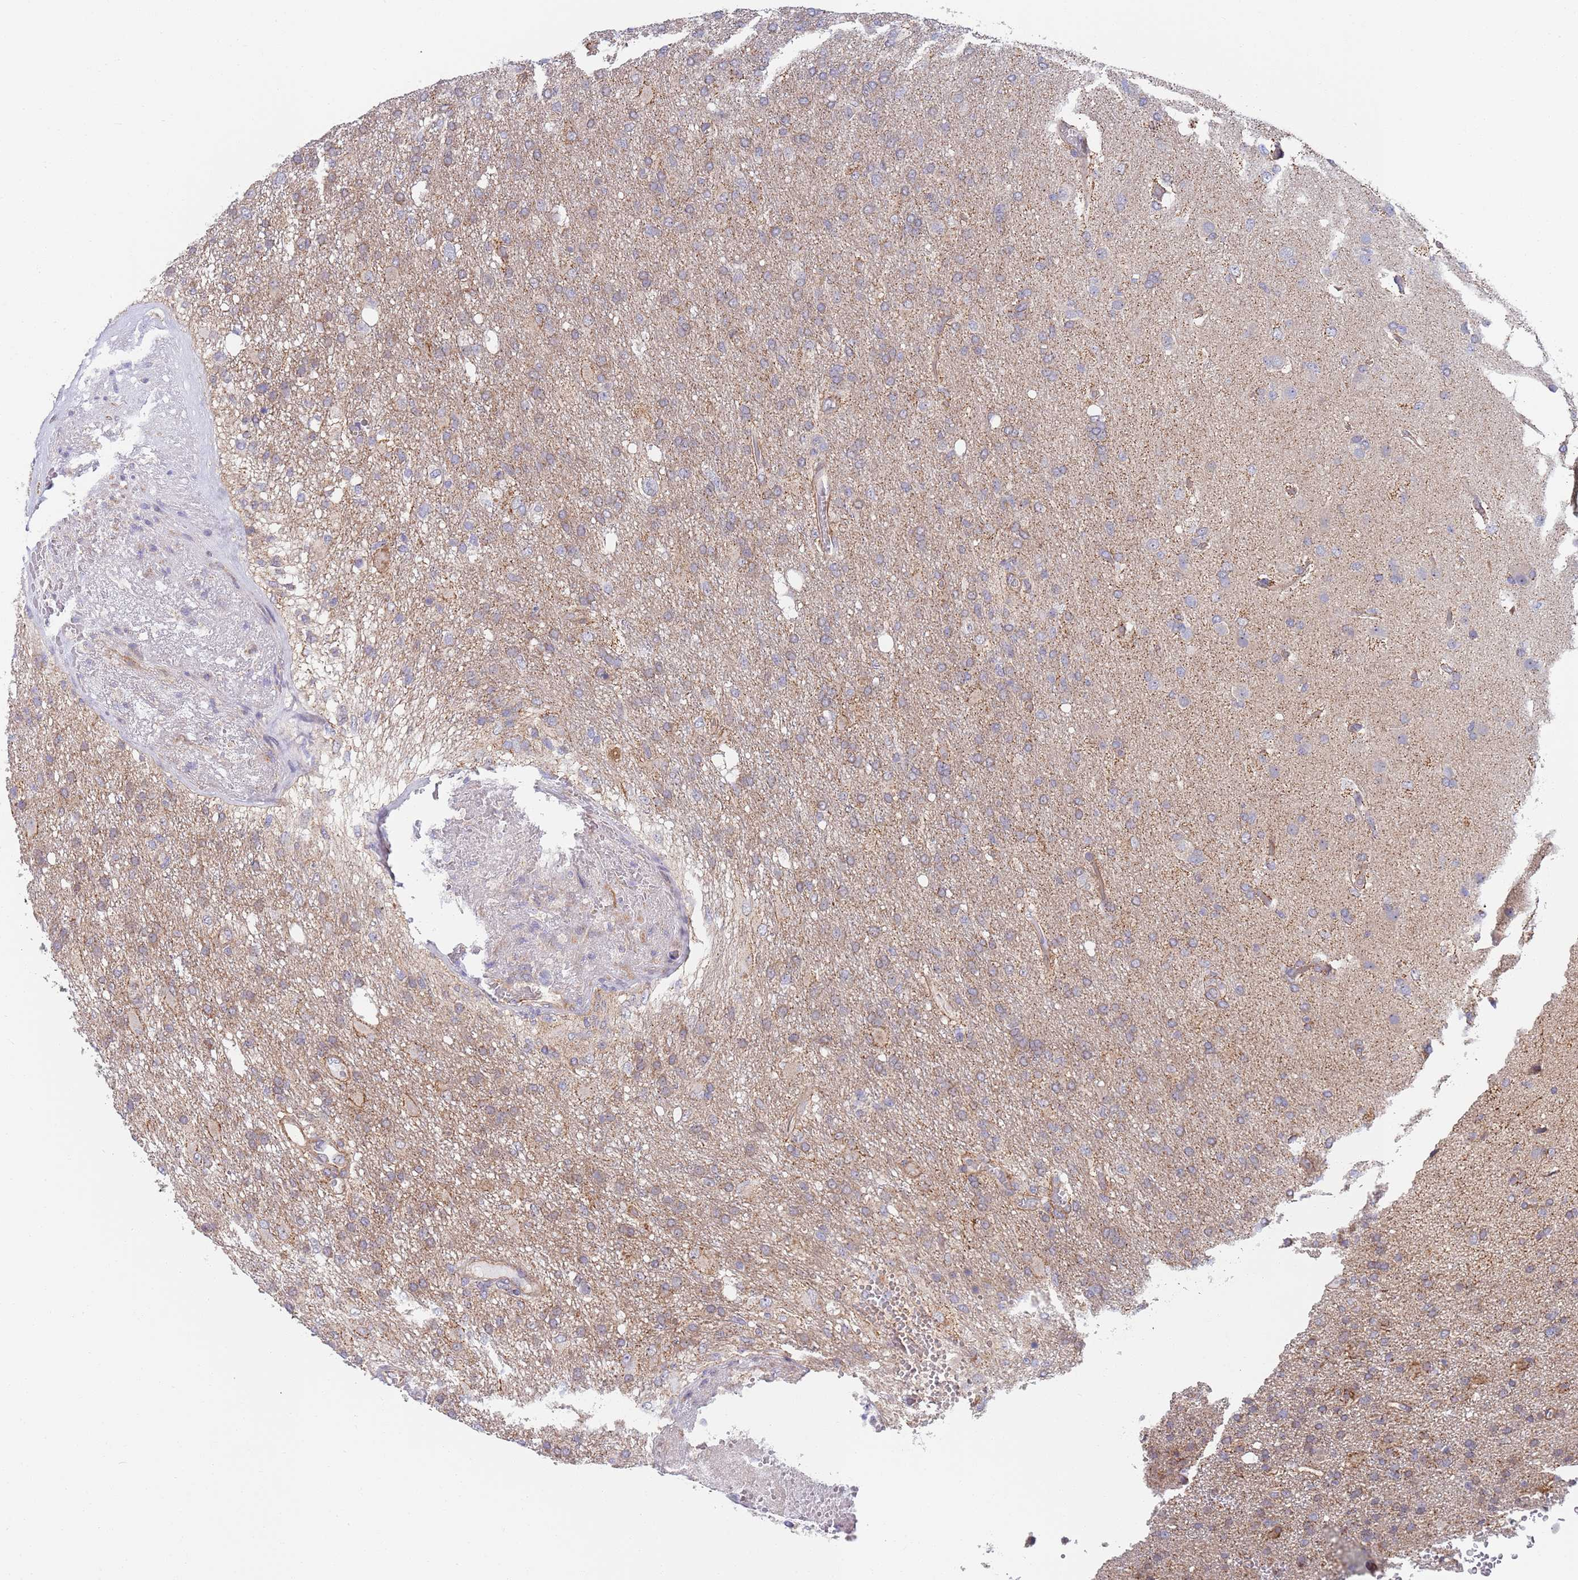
{"staining": {"intensity": "weak", "quantity": "<25%", "location": "cytoplasmic/membranous"}, "tissue": "glioma", "cell_type": "Tumor cells", "image_type": "cancer", "snomed": [{"axis": "morphology", "description": "Glioma, malignant, High grade"}, {"axis": "topography", "description": "Brain"}], "caption": "This is a micrograph of immunohistochemistry (IHC) staining of high-grade glioma (malignant), which shows no staining in tumor cells.", "gene": "PWWP3A", "patient": {"sex": "female", "age": 74}}